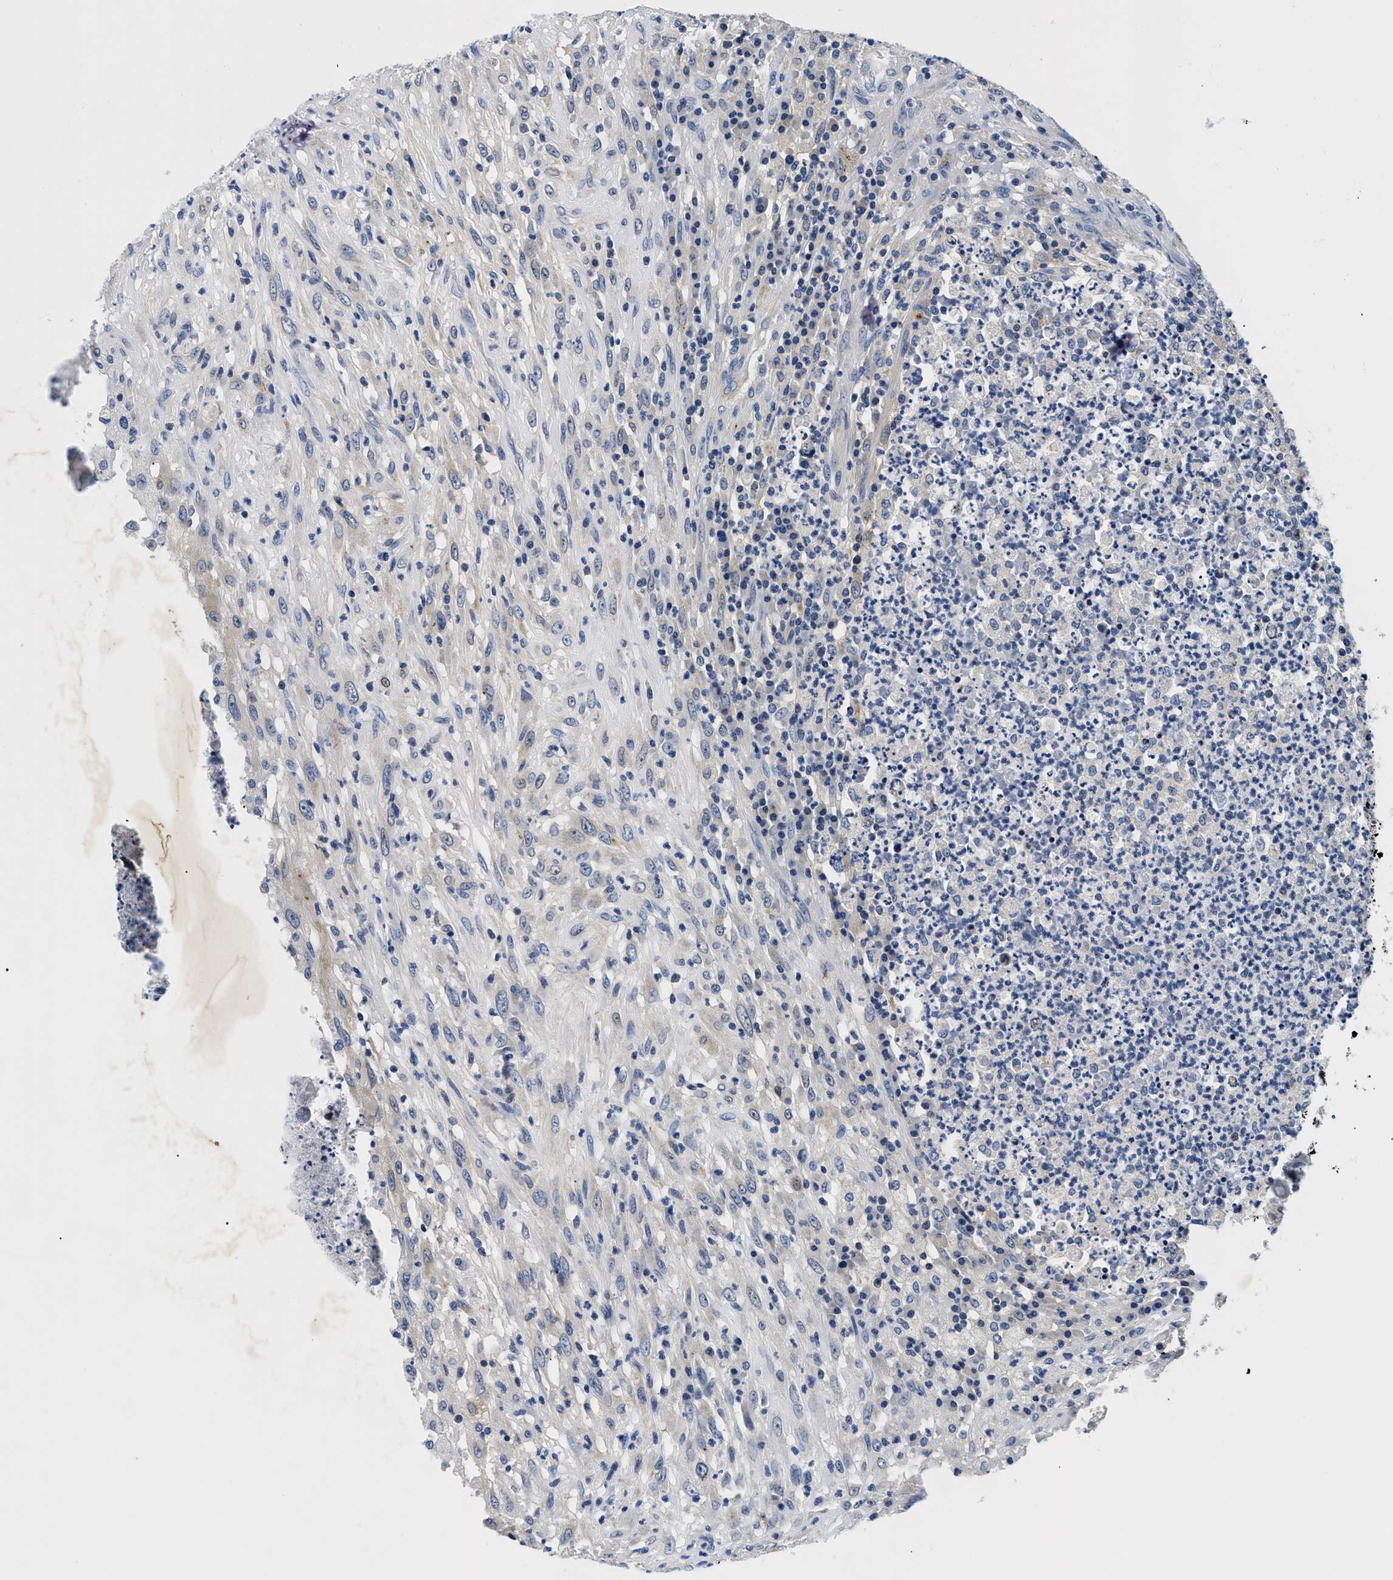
{"staining": {"intensity": "negative", "quantity": "none", "location": "none"}, "tissue": "testis cancer", "cell_type": "Tumor cells", "image_type": "cancer", "snomed": [{"axis": "morphology", "description": "Necrosis, NOS"}, {"axis": "morphology", "description": "Carcinoma, Embryonal, NOS"}, {"axis": "topography", "description": "Testis"}], "caption": "This is an immunohistochemistry (IHC) image of embryonal carcinoma (testis). There is no positivity in tumor cells.", "gene": "MEA1", "patient": {"sex": "male", "age": 19}}